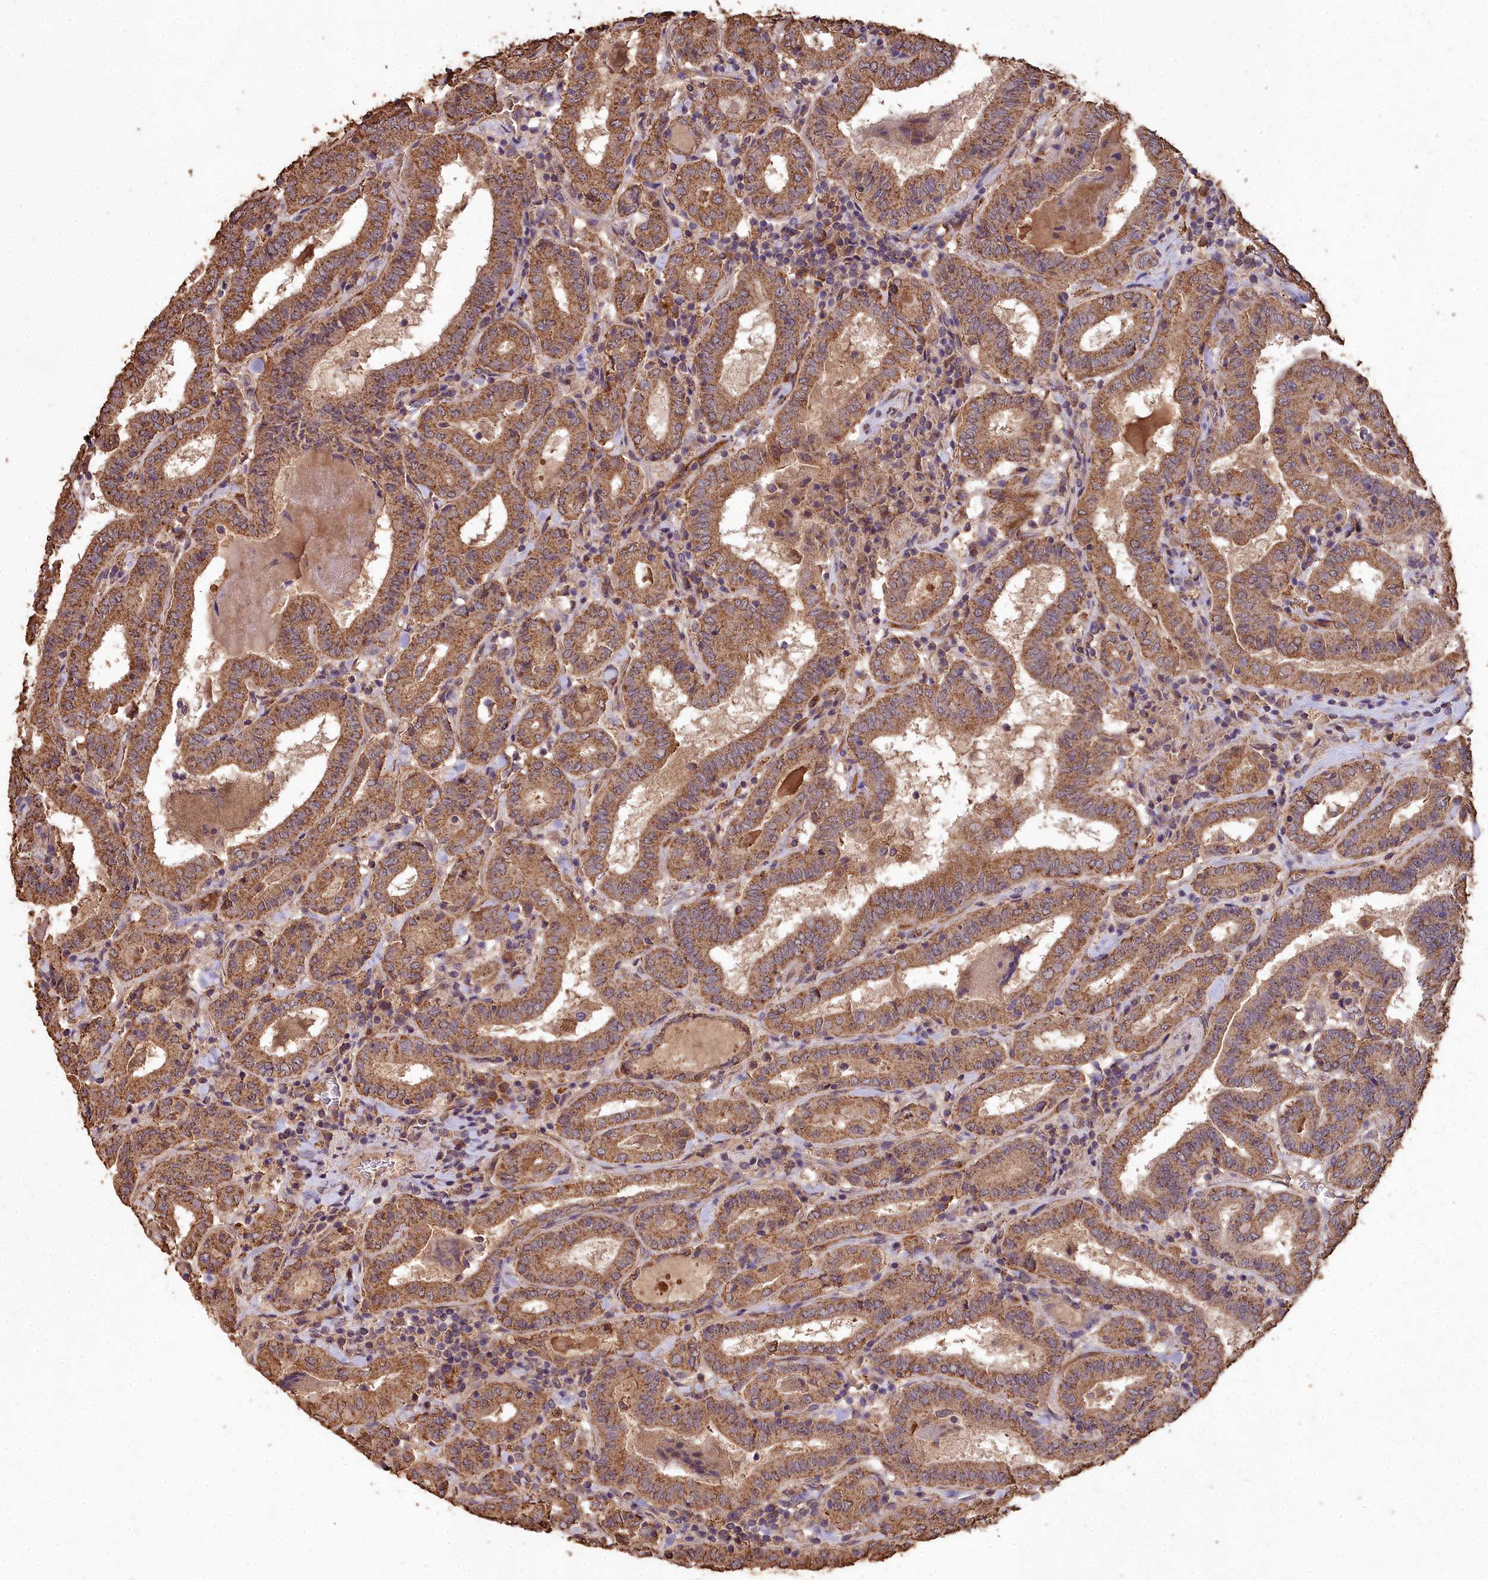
{"staining": {"intensity": "moderate", "quantity": ">75%", "location": "cytoplasmic/membranous"}, "tissue": "thyroid cancer", "cell_type": "Tumor cells", "image_type": "cancer", "snomed": [{"axis": "morphology", "description": "Papillary adenocarcinoma, NOS"}, {"axis": "topography", "description": "Thyroid gland"}], "caption": "This histopathology image demonstrates immunohistochemistry staining of human thyroid cancer, with medium moderate cytoplasmic/membranous staining in about >75% of tumor cells.", "gene": "CEMIP2", "patient": {"sex": "female", "age": 72}}